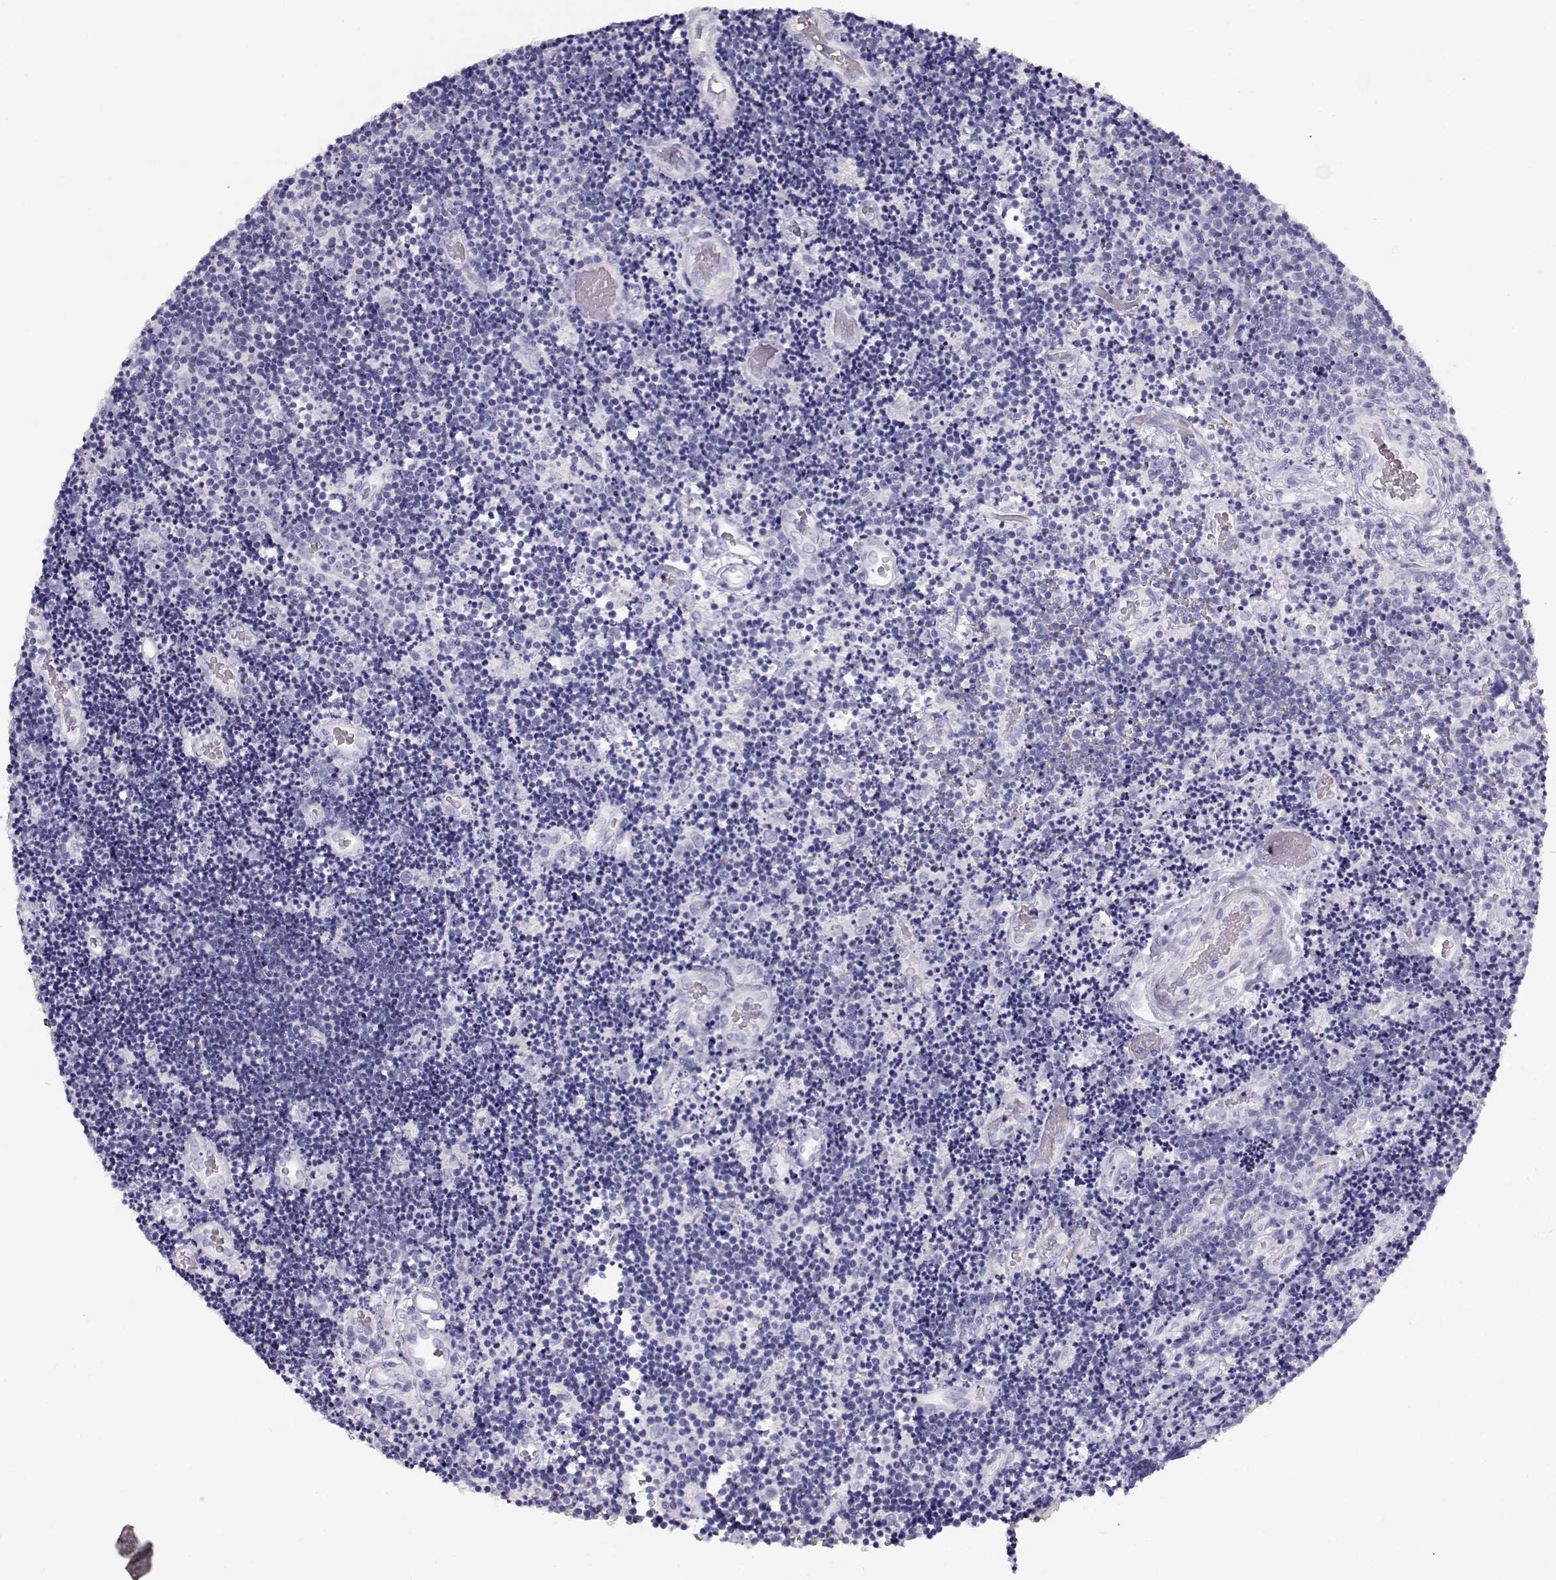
{"staining": {"intensity": "negative", "quantity": "none", "location": "none"}, "tissue": "lymphoma", "cell_type": "Tumor cells", "image_type": "cancer", "snomed": [{"axis": "morphology", "description": "Malignant lymphoma, non-Hodgkin's type, Low grade"}, {"axis": "topography", "description": "Brain"}], "caption": "A photomicrograph of lymphoma stained for a protein reveals no brown staining in tumor cells.", "gene": "ACTN2", "patient": {"sex": "female", "age": 66}}